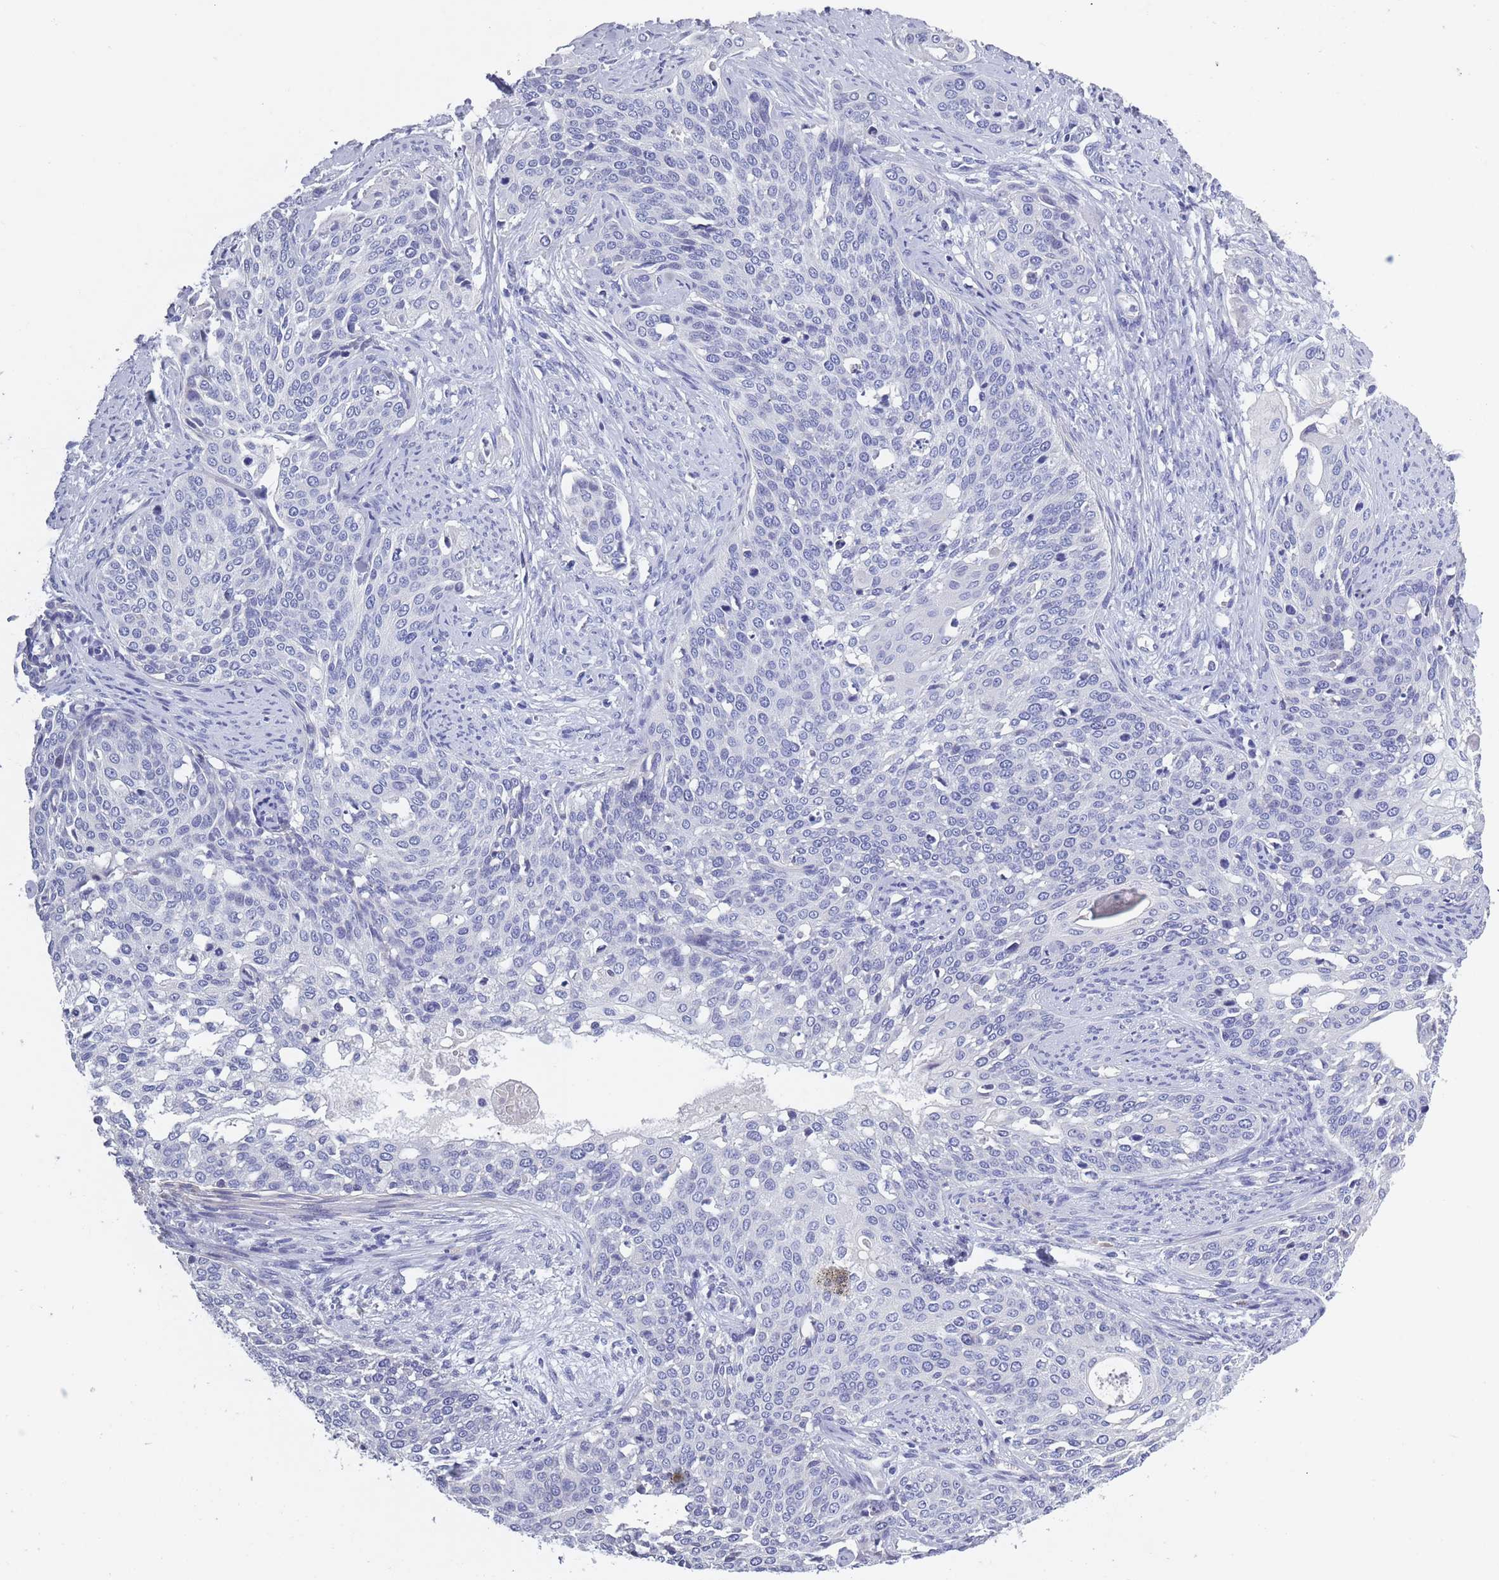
{"staining": {"intensity": "negative", "quantity": "none", "location": "none"}, "tissue": "cervical cancer", "cell_type": "Tumor cells", "image_type": "cancer", "snomed": [{"axis": "morphology", "description": "Squamous cell carcinoma, NOS"}, {"axis": "topography", "description": "Cervix"}], "caption": "This is a photomicrograph of IHC staining of cervical cancer, which shows no positivity in tumor cells.", "gene": "OR4C5", "patient": {"sex": "female", "age": 44}}